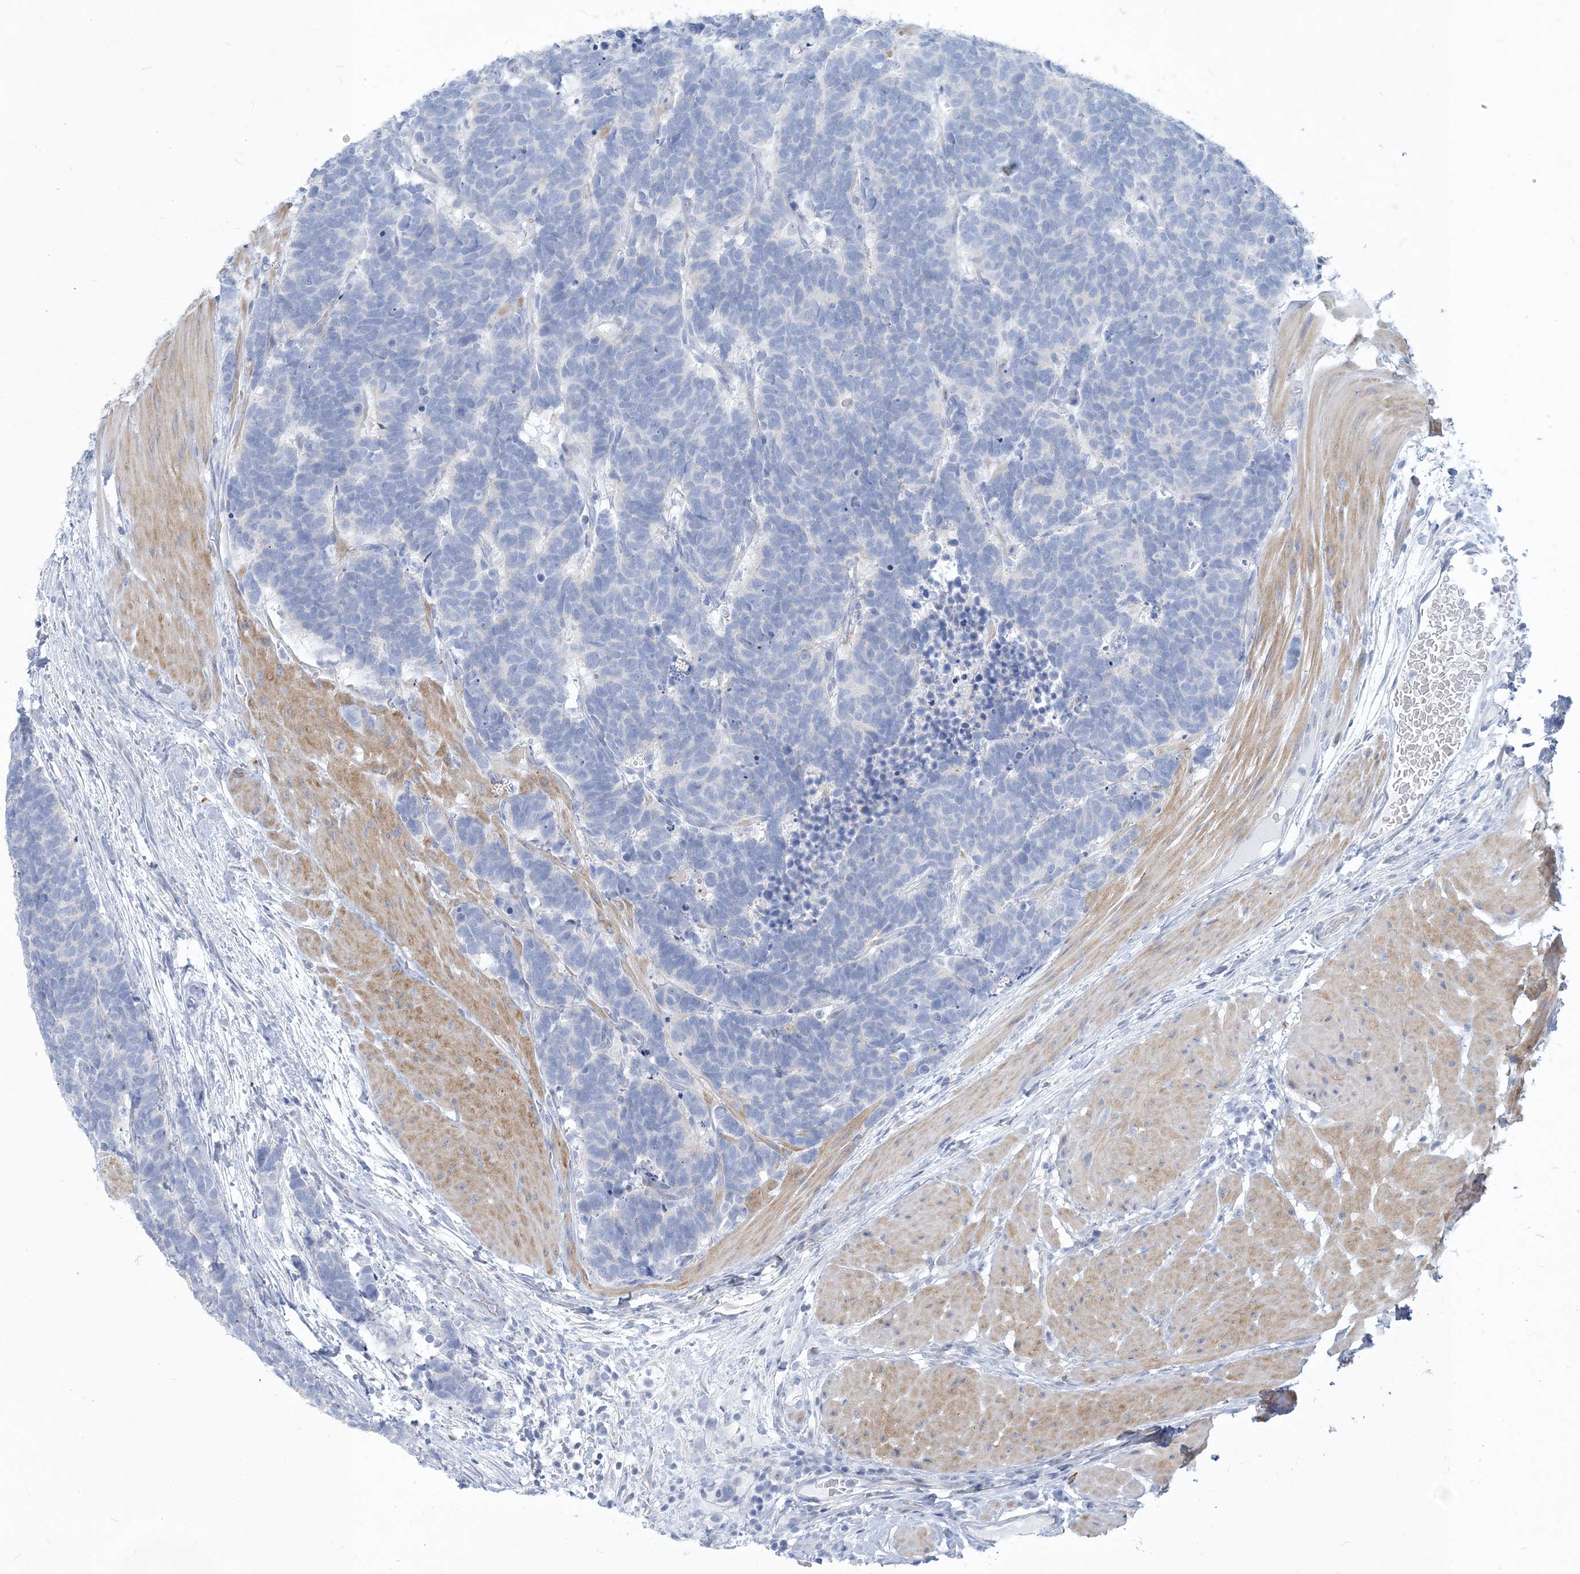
{"staining": {"intensity": "negative", "quantity": "none", "location": "none"}, "tissue": "carcinoid", "cell_type": "Tumor cells", "image_type": "cancer", "snomed": [{"axis": "morphology", "description": "Carcinoma, NOS"}, {"axis": "morphology", "description": "Carcinoid, malignant, NOS"}, {"axis": "topography", "description": "Urinary bladder"}], "caption": "There is no significant staining in tumor cells of carcinoid.", "gene": "MOXD1", "patient": {"sex": "male", "age": 57}}